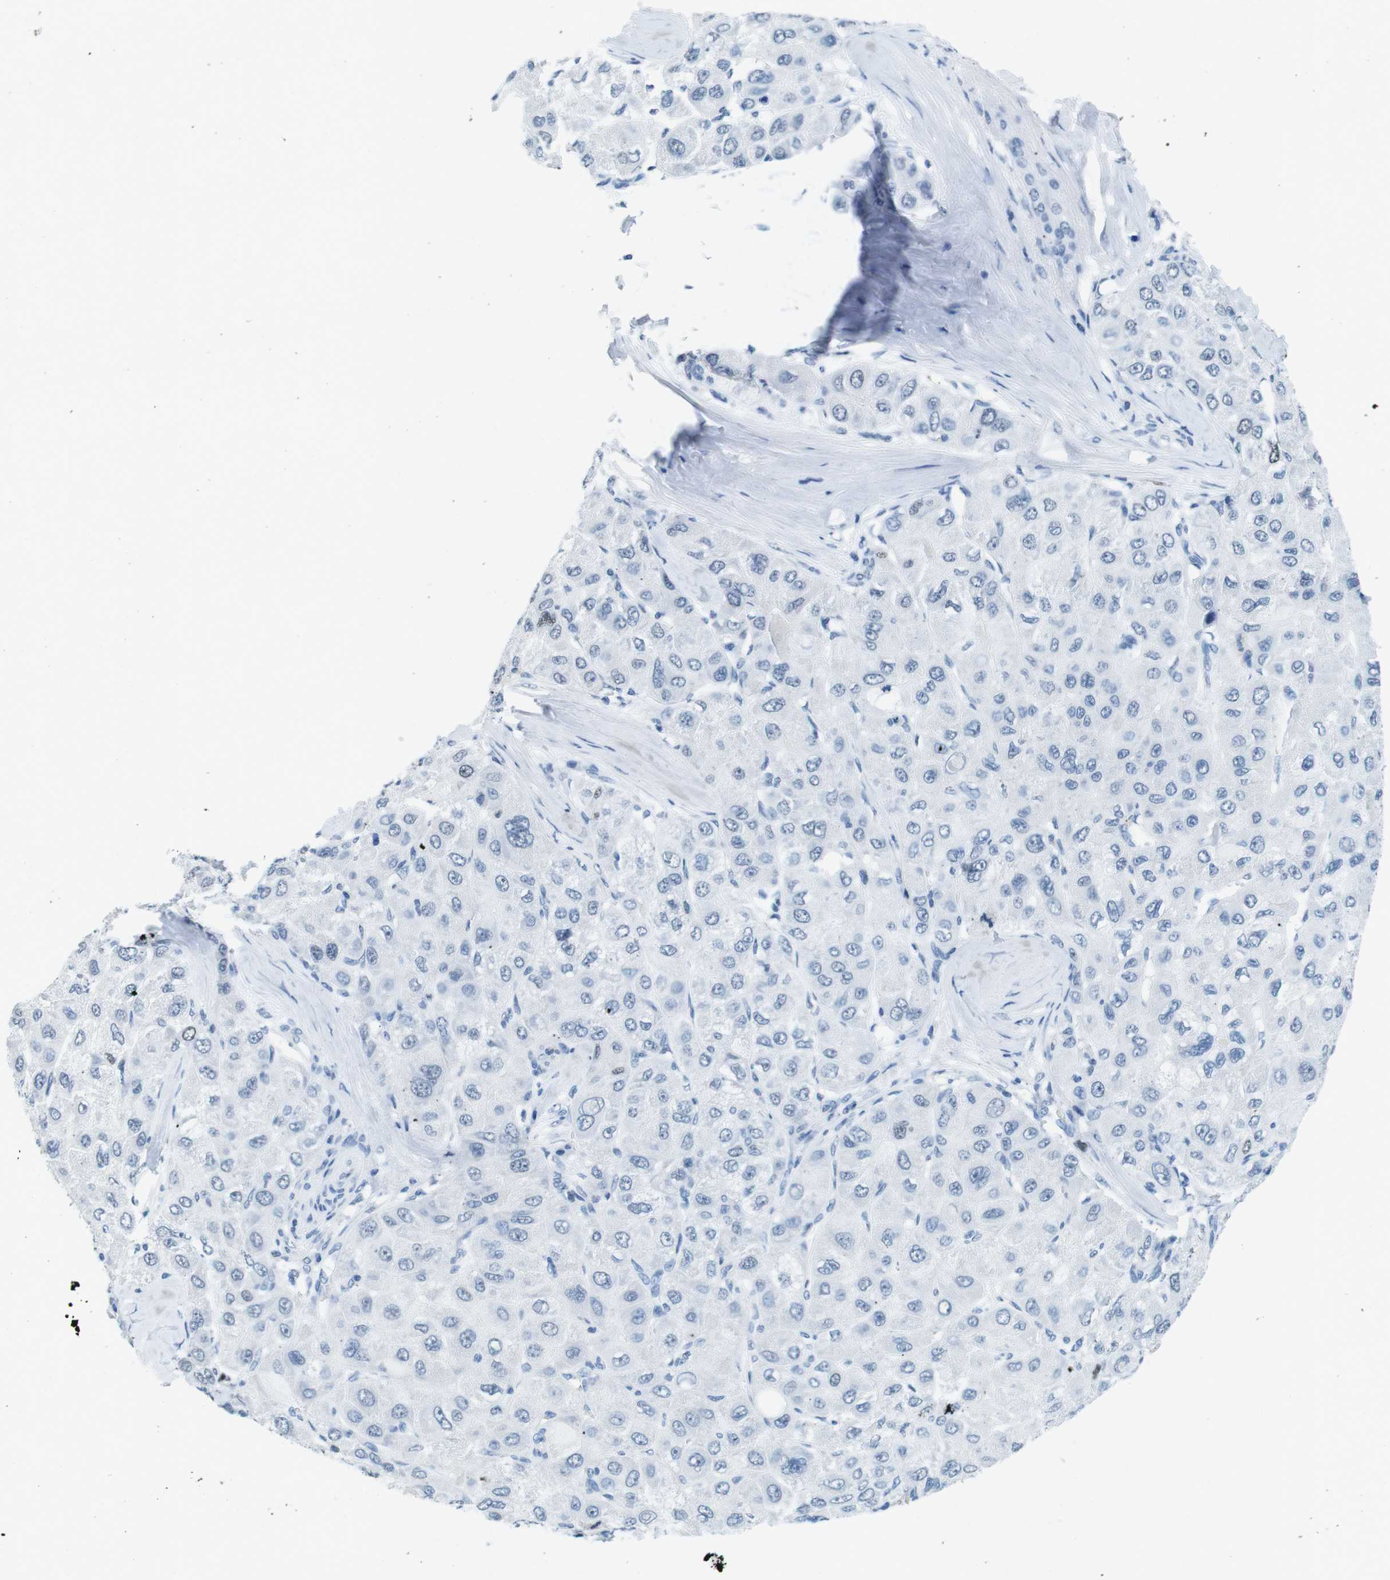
{"staining": {"intensity": "weak", "quantity": "<25%", "location": "nuclear"}, "tissue": "liver cancer", "cell_type": "Tumor cells", "image_type": "cancer", "snomed": [{"axis": "morphology", "description": "Carcinoma, Hepatocellular, NOS"}, {"axis": "topography", "description": "Liver"}], "caption": "This is an immunohistochemistry photomicrograph of liver cancer. There is no expression in tumor cells.", "gene": "CTAG1B", "patient": {"sex": "male", "age": 80}}